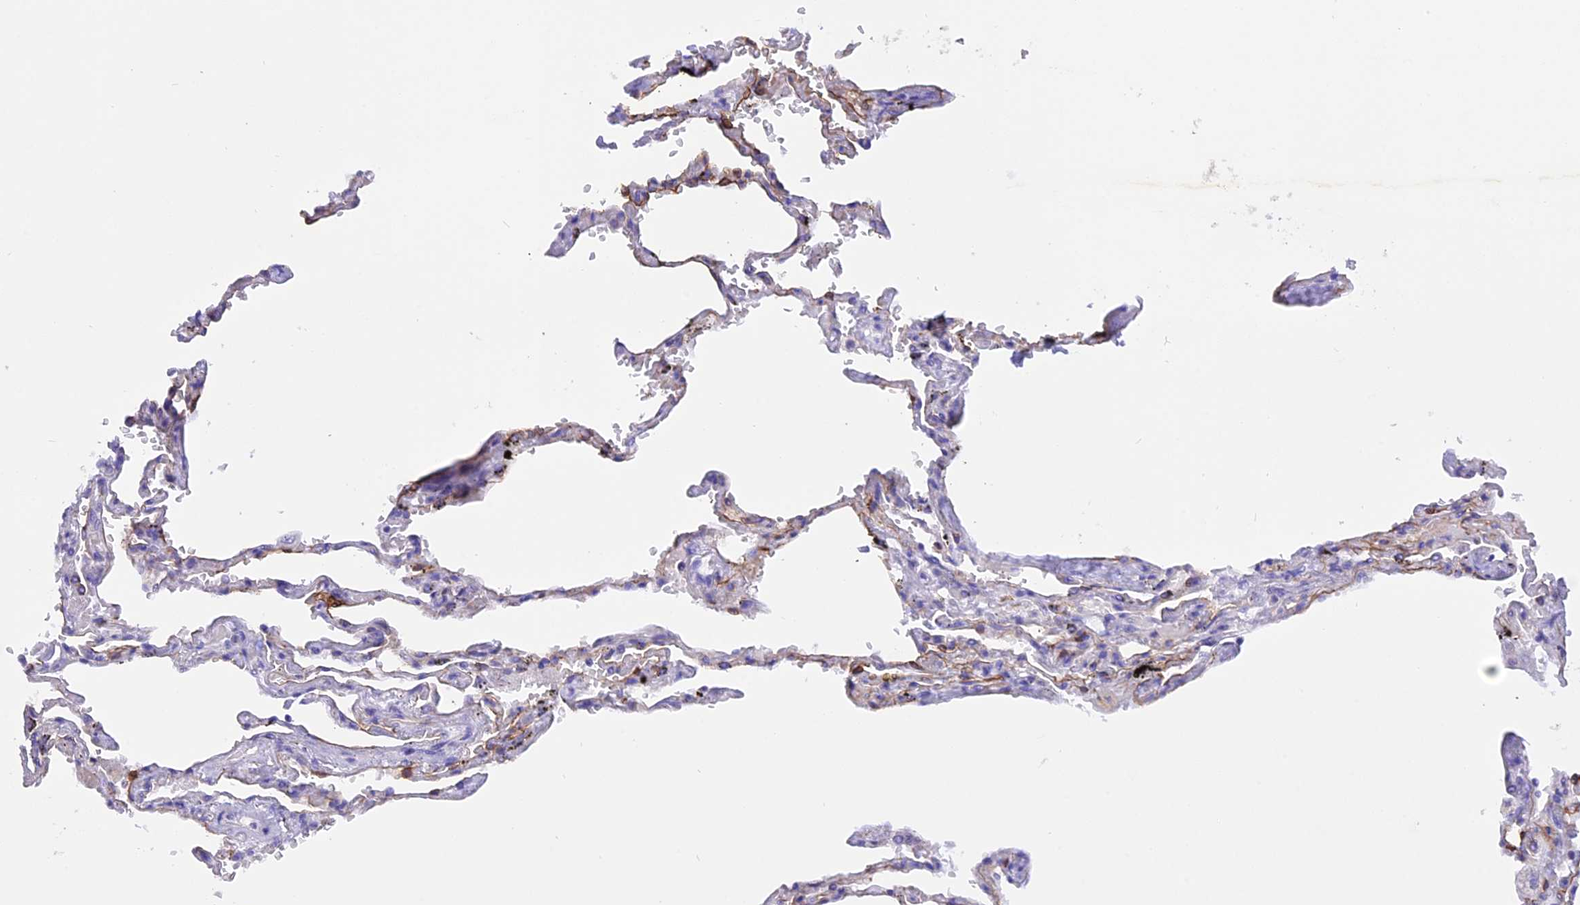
{"staining": {"intensity": "moderate", "quantity": "25%-75%", "location": "cytoplasmic/membranous"}, "tissue": "lung cancer", "cell_type": "Tumor cells", "image_type": "cancer", "snomed": [{"axis": "morphology", "description": "Adenocarcinoma, NOS"}, {"axis": "topography", "description": "Lung"}], "caption": "Adenocarcinoma (lung) stained with a protein marker displays moderate staining in tumor cells.", "gene": "PKIA", "patient": {"sex": "male", "age": 64}}